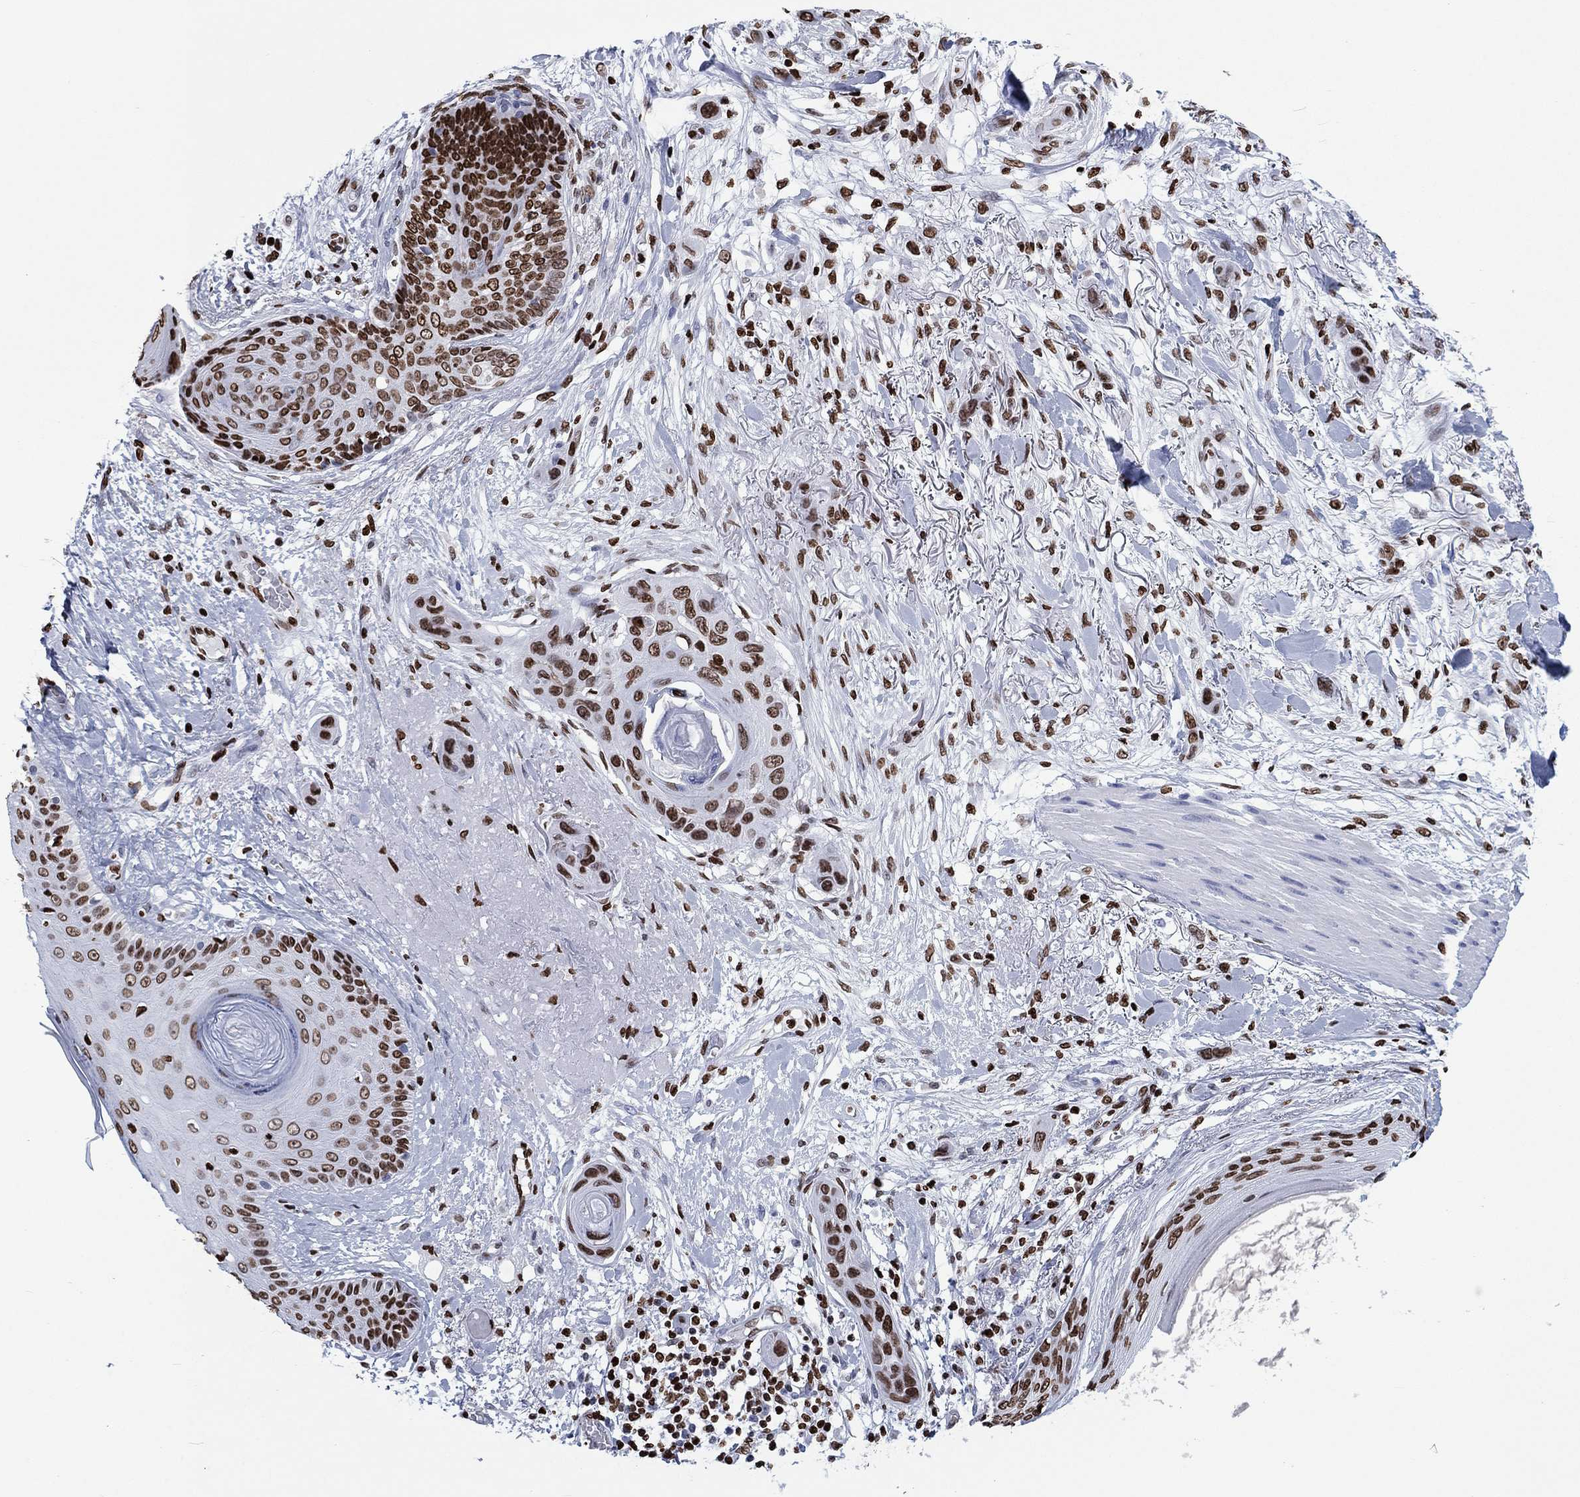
{"staining": {"intensity": "strong", "quantity": "25%-75%", "location": "nuclear"}, "tissue": "skin cancer", "cell_type": "Tumor cells", "image_type": "cancer", "snomed": [{"axis": "morphology", "description": "Squamous cell carcinoma, NOS"}, {"axis": "topography", "description": "Skin"}], "caption": "This is an image of immunohistochemistry staining of skin cancer (squamous cell carcinoma), which shows strong expression in the nuclear of tumor cells.", "gene": "H1-5", "patient": {"sex": "male", "age": 79}}